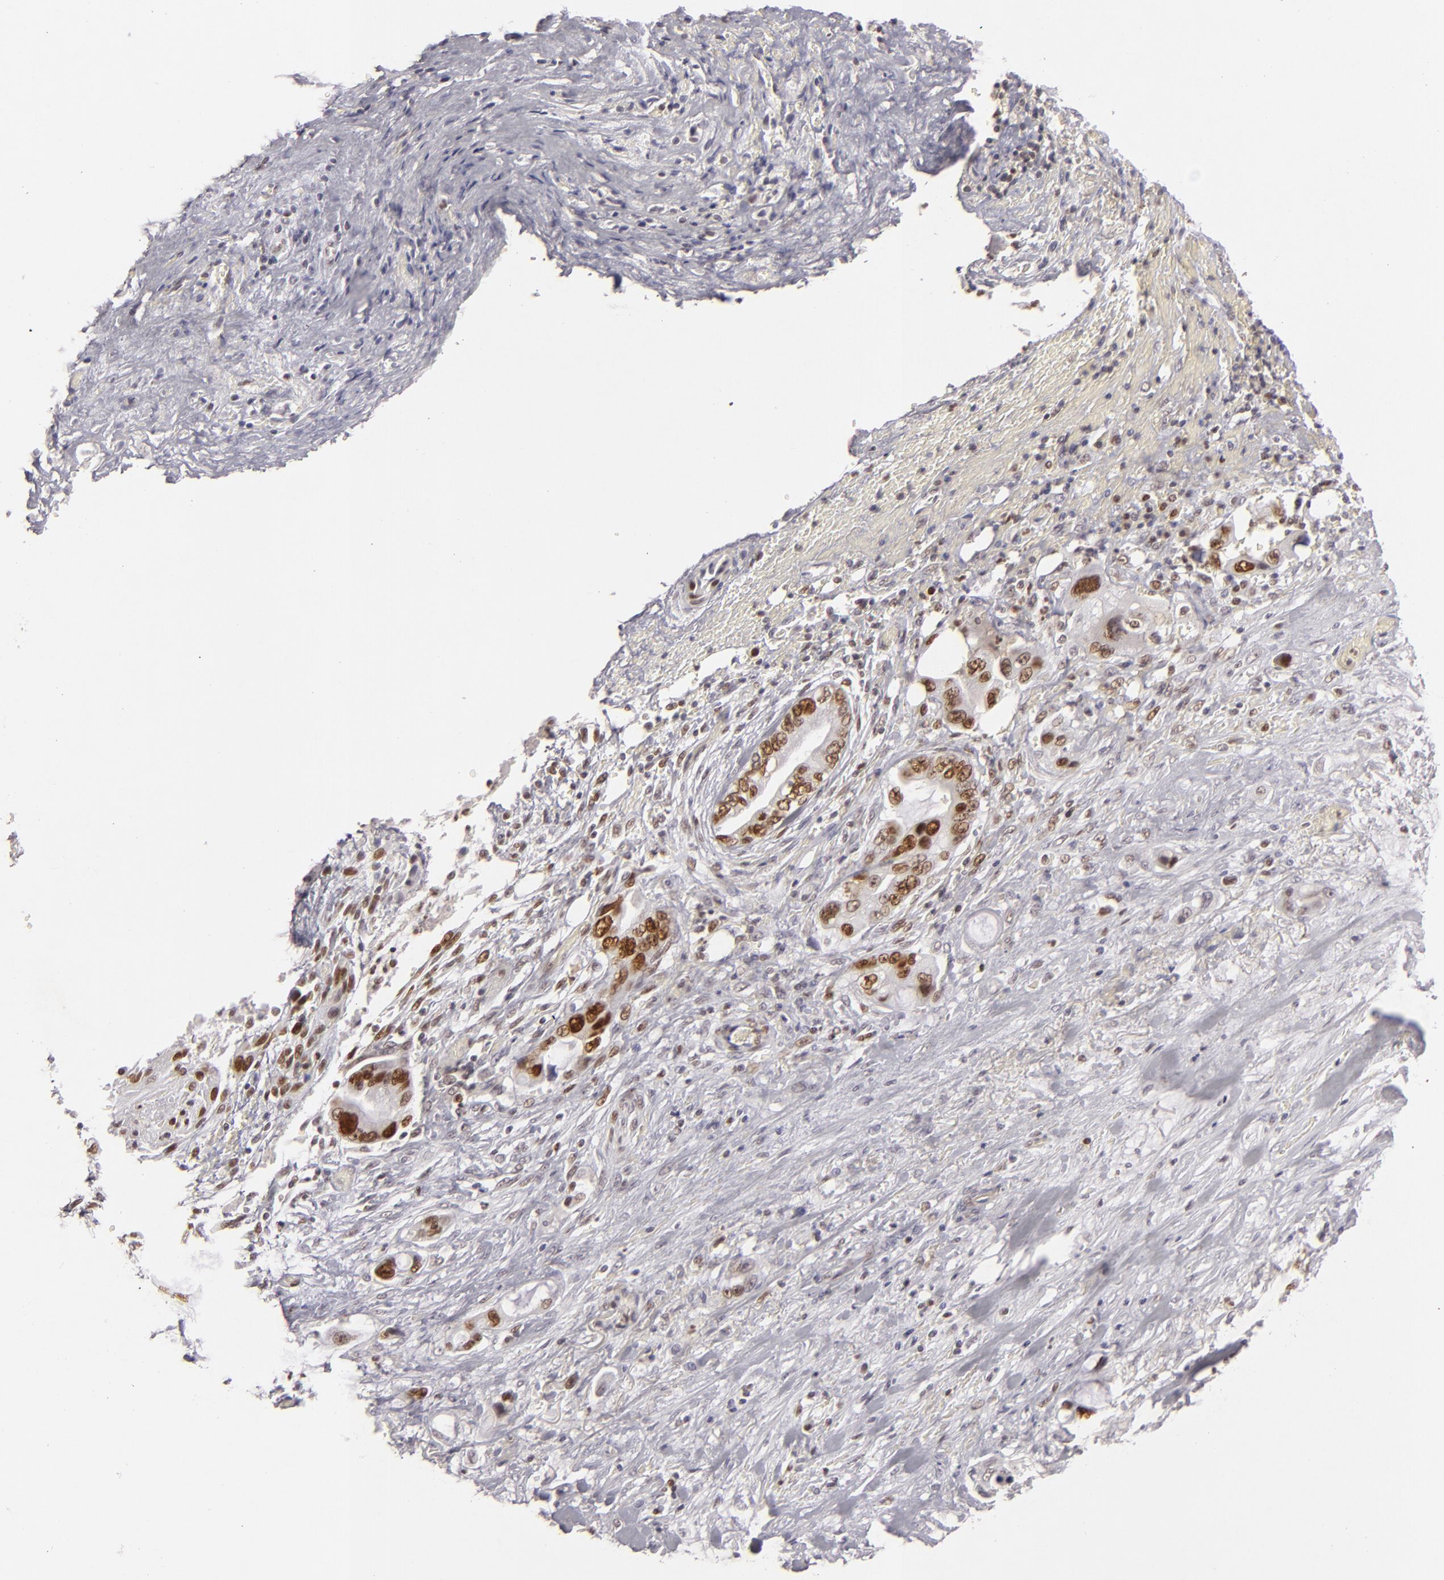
{"staining": {"intensity": "strong", "quantity": ">75%", "location": "nuclear"}, "tissue": "pancreatic cancer", "cell_type": "Tumor cells", "image_type": "cancer", "snomed": [{"axis": "morphology", "description": "Adenocarcinoma, NOS"}, {"axis": "topography", "description": "Pancreas"}, {"axis": "topography", "description": "Stomach, upper"}], "caption": "A brown stain labels strong nuclear positivity of a protein in human pancreatic adenocarcinoma tumor cells.", "gene": "FEN1", "patient": {"sex": "male", "age": 77}}